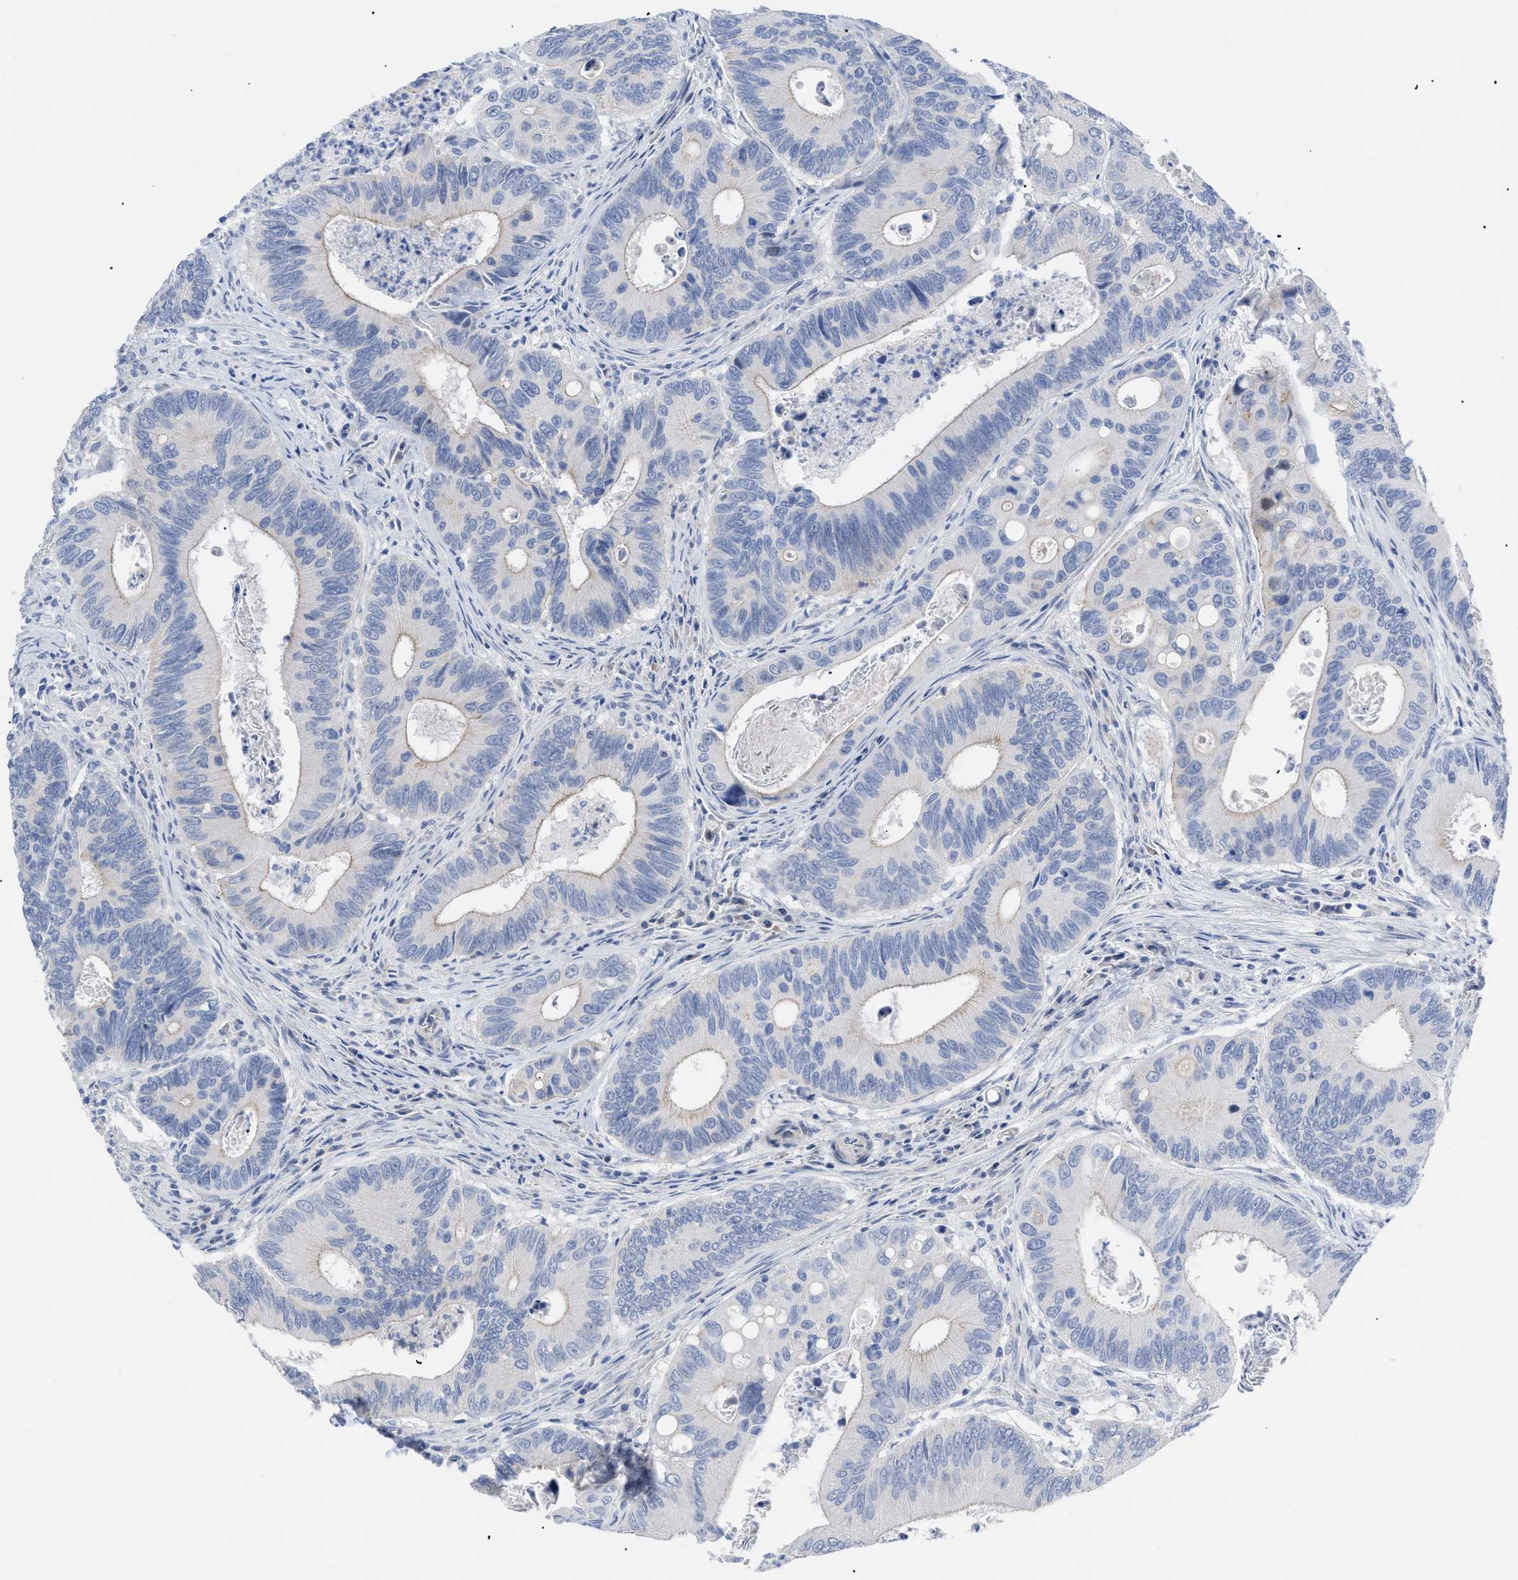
{"staining": {"intensity": "weak", "quantity": "25%-75%", "location": "cytoplasmic/membranous"}, "tissue": "colorectal cancer", "cell_type": "Tumor cells", "image_type": "cancer", "snomed": [{"axis": "morphology", "description": "Inflammation, NOS"}, {"axis": "morphology", "description": "Adenocarcinoma, NOS"}, {"axis": "topography", "description": "Colon"}], "caption": "Colorectal adenocarcinoma stained with immunohistochemistry exhibits weak cytoplasmic/membranous positivity in approximately 25%-75% of tumor cells.", "gene": "CAV3", "patient": {"sex": "male", "age": 72}}